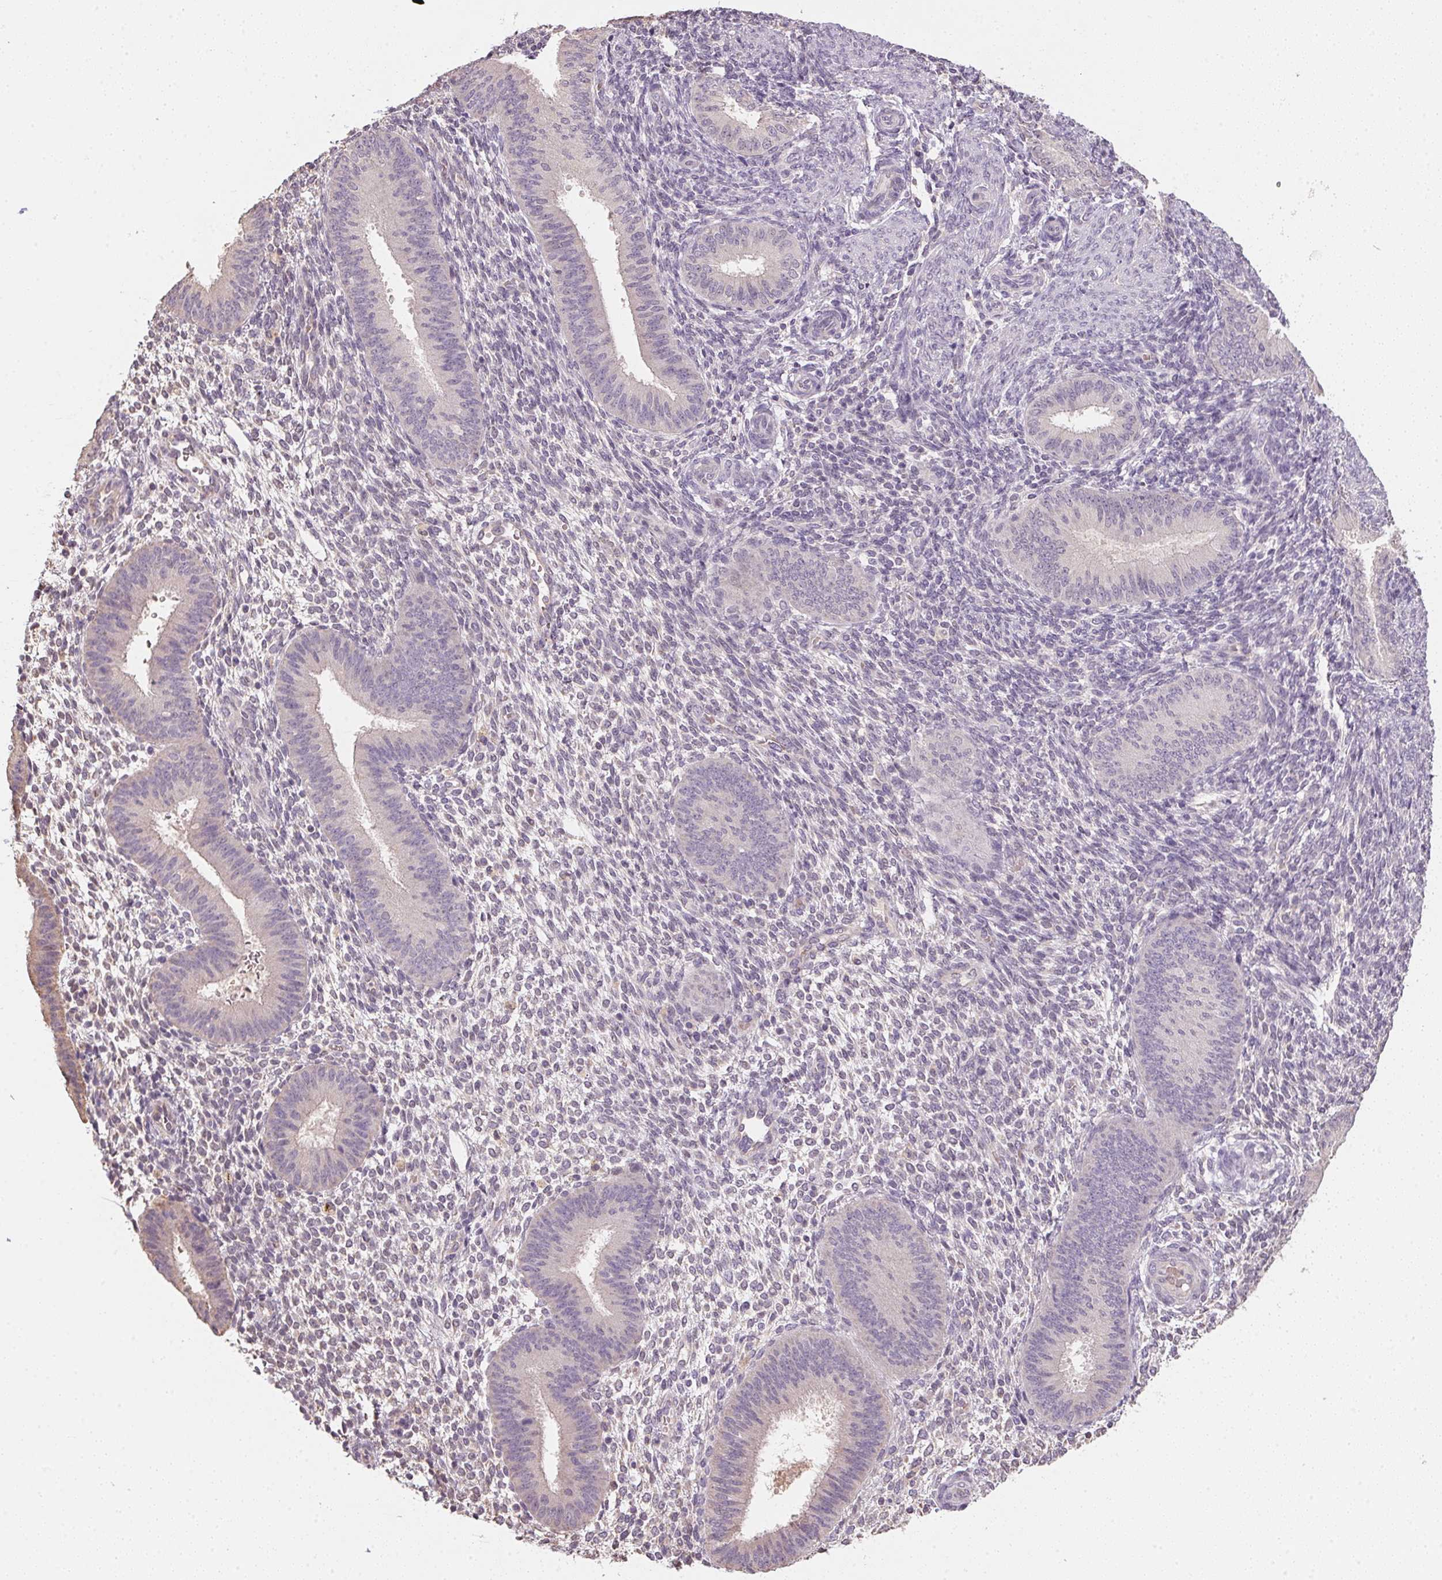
{"staining": {"intensity": "negative", "quantity": "none", "location": "none"}, "tissue": "endometrium", "cell_type": "Cells in endometrial stroma", "image_type": "normal", "snomed": [{"axis": "morphology", "description": "Normal tissue, NOS"}, {"axis": "topography", "description": "Endometrium"}], "caption": "Endometrium stained for a protein using IHC shows no positivity cells in endometrial stroma.", "gene": "ALDH8A1", "patient": {"sex": "female", "age": 39}}